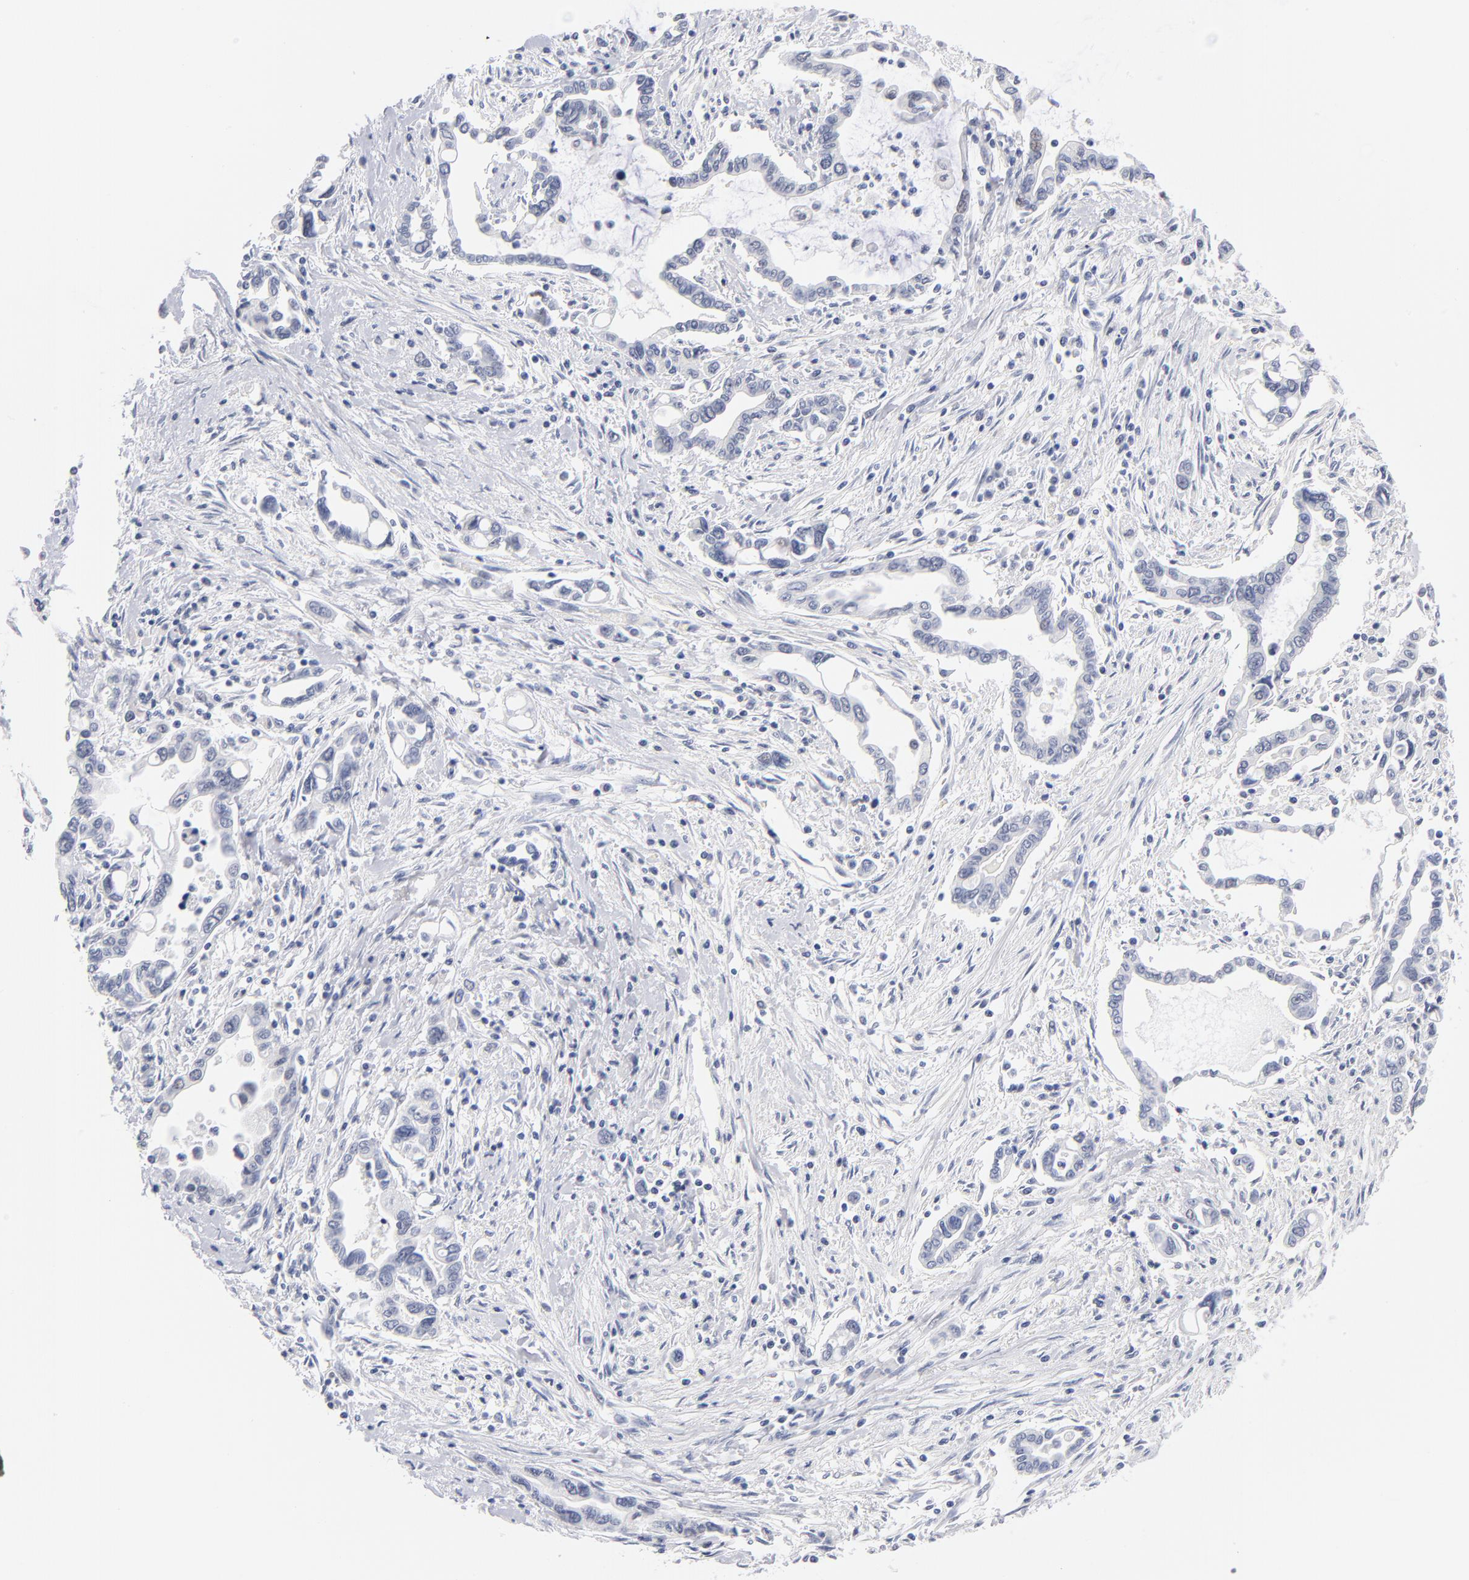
{"staining": {"intensity": "negative", "quantity": "none", "location": "none"}, "tissue": "pancreatic cancer", "cell_type": "Tumor cells", "image_type": "cancer", "snomed": [{"axis": "morphology", "description": "Adenocarcinoma, NOS"}, {"axis": "topography", "description": "Pancreas"}], "caption": "There is no significant expression in tumor cells of pancreatic adenocarcinoma.", "gene": "KHNYN", "patient": {"sex": "female", "age": 57}}